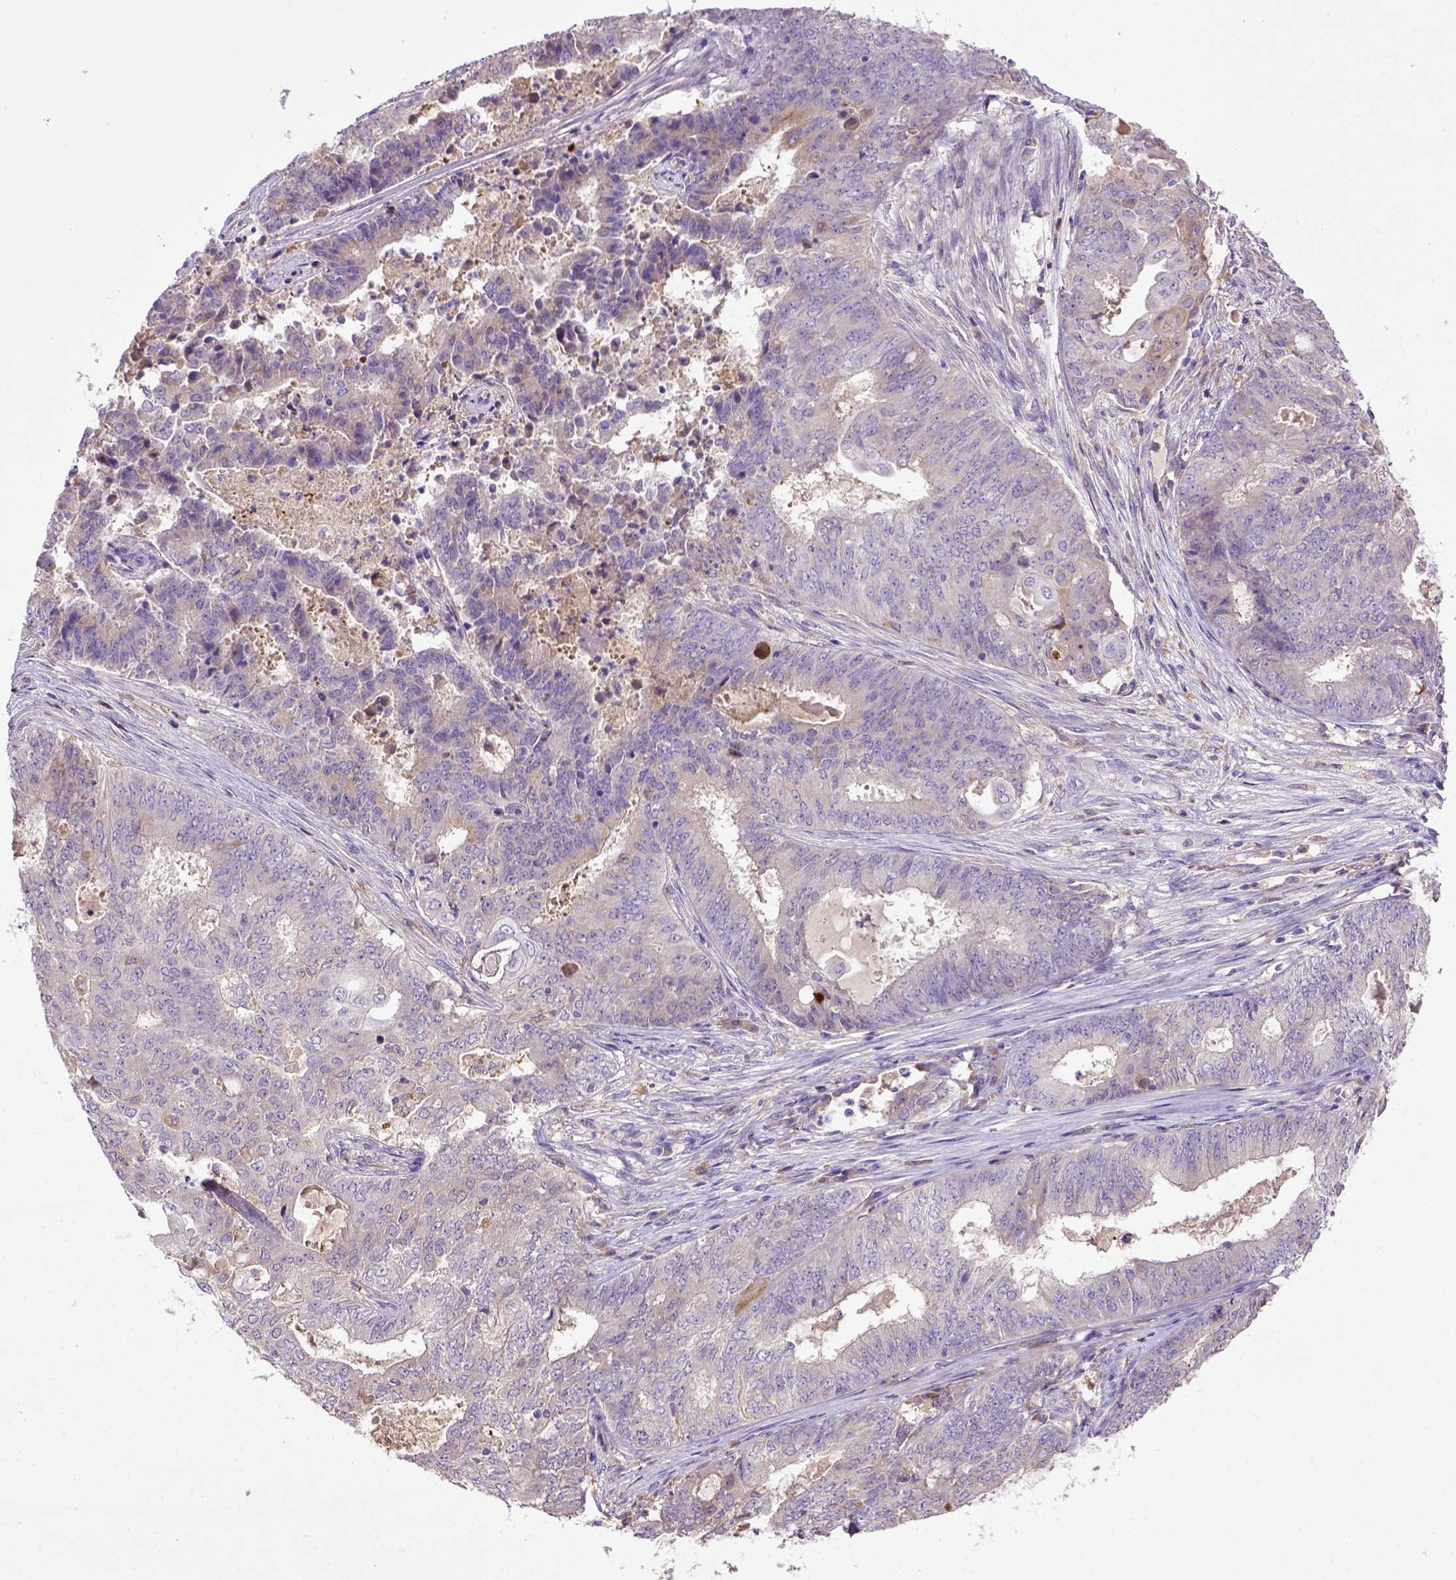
{"staining": {"intensity": "moderate", "quantity": "<25%", "location": "cytoplasmic/membranous"}, "tissue": "endometrial cancer", "cell_type": "Tumor cells", "image_type": "cancer", "snomed": [{"axis": "morphology", "description": "Adenocarcinoma, NOS"}, {"axis": "topography", "description": "Endometrium"}], "caption": "Protein staining reveals moderate cytoplasmic/membranous expression in approximately <25% of tumor cells in adenocarcinoma (endometrial).", "gene": "DEPDC1B", "patient": {"sex": "female", "age": 62}}